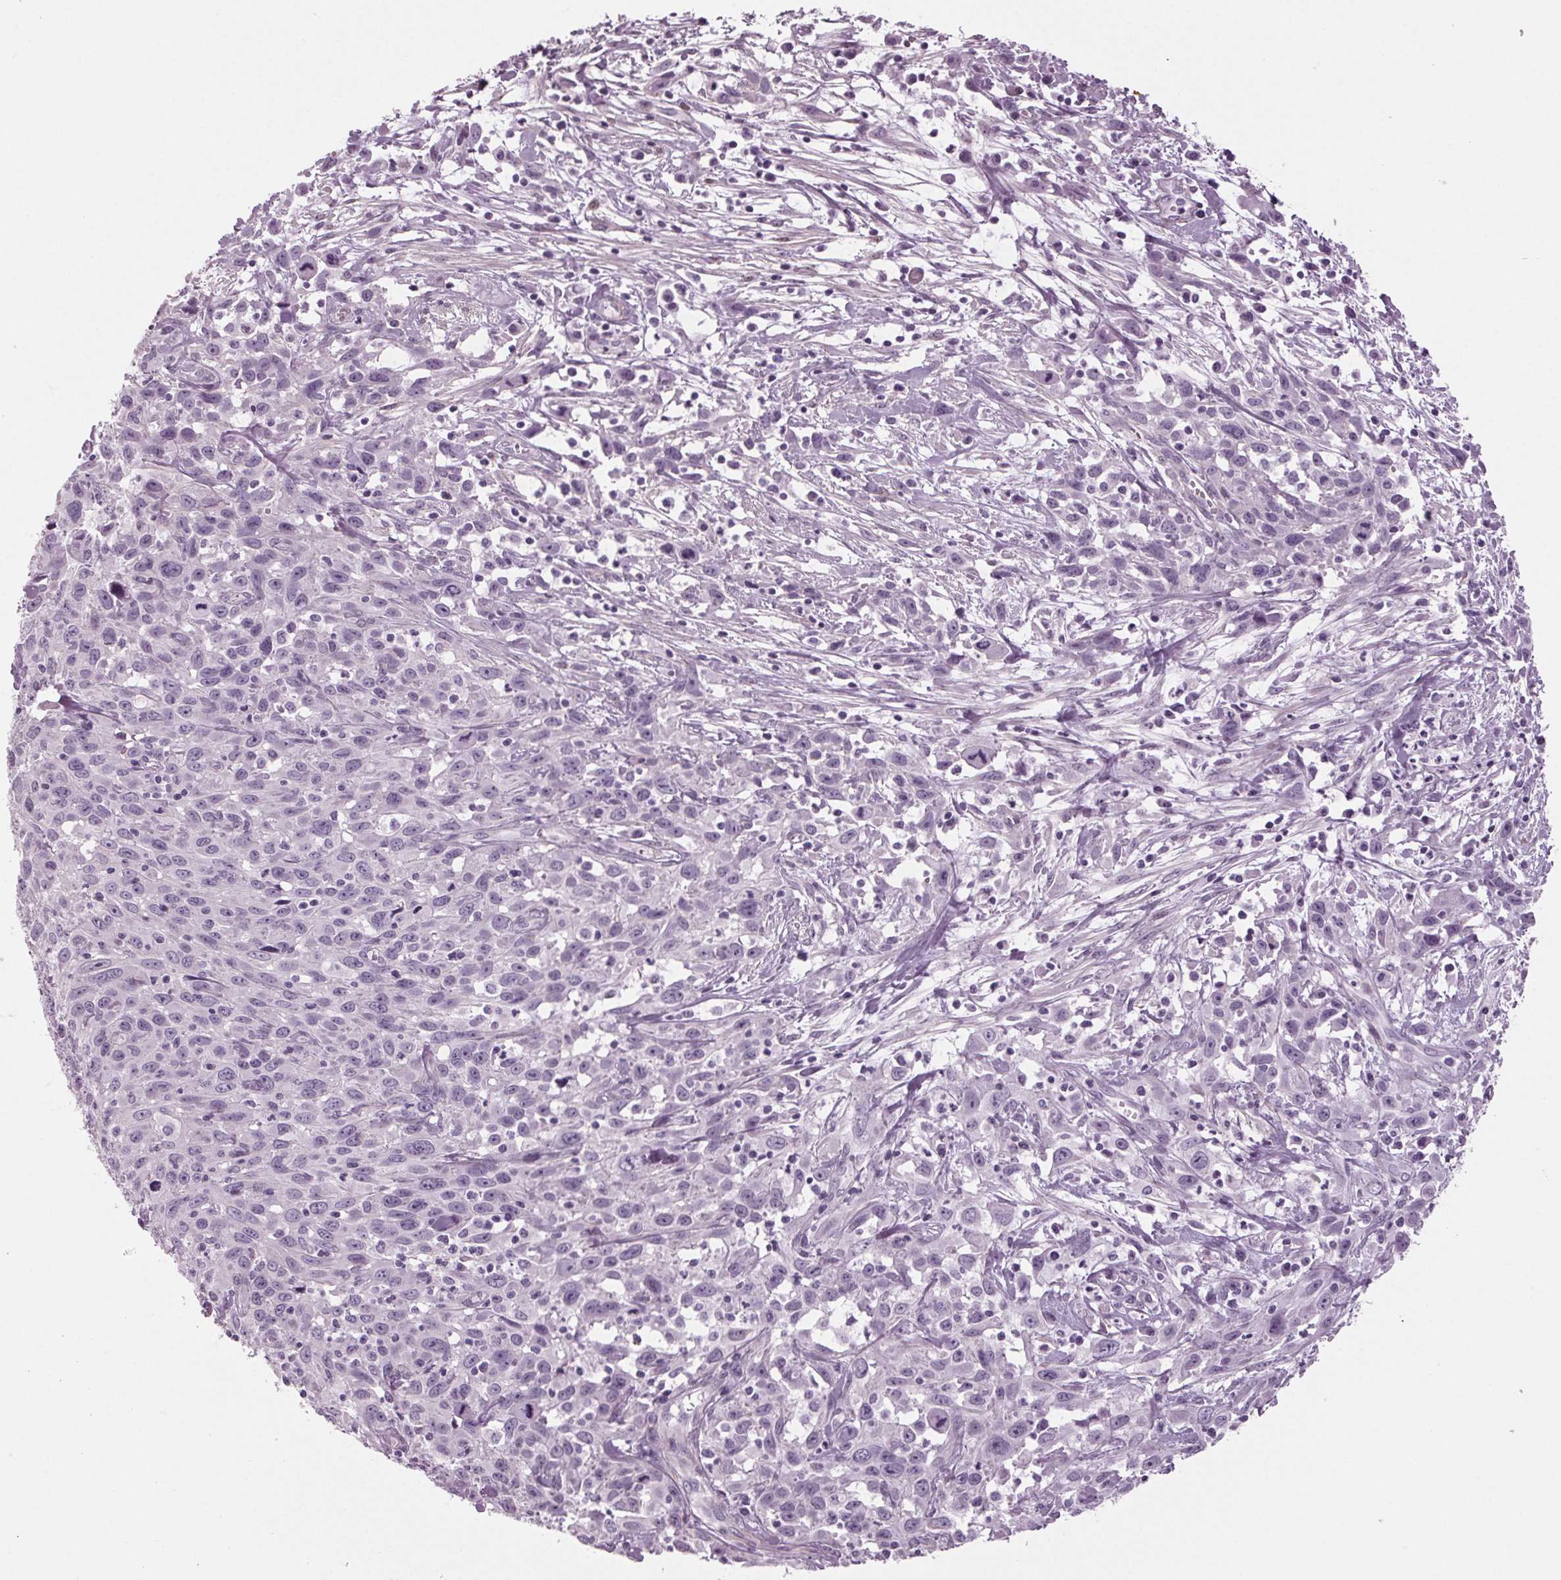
{"staining": {"intensity": "negative", "quantity": "none", "location": "none"}, "tissue": "cervical cancer", "cell_type": "Tumor cells", "image_type": "cancer", "snomed": [{"axis": "morphology", "description": "Squamous cell carcinoma, NOS"}, {"axis": "topography", "description": "Cervix"}], "caption": "Human cervical cancer stained for a protein using immunohistochemistry (IHC) shows no expression in tumor cells.", "gene": "BHLHE22", "patient": {"sex": "female", "age": 38}}